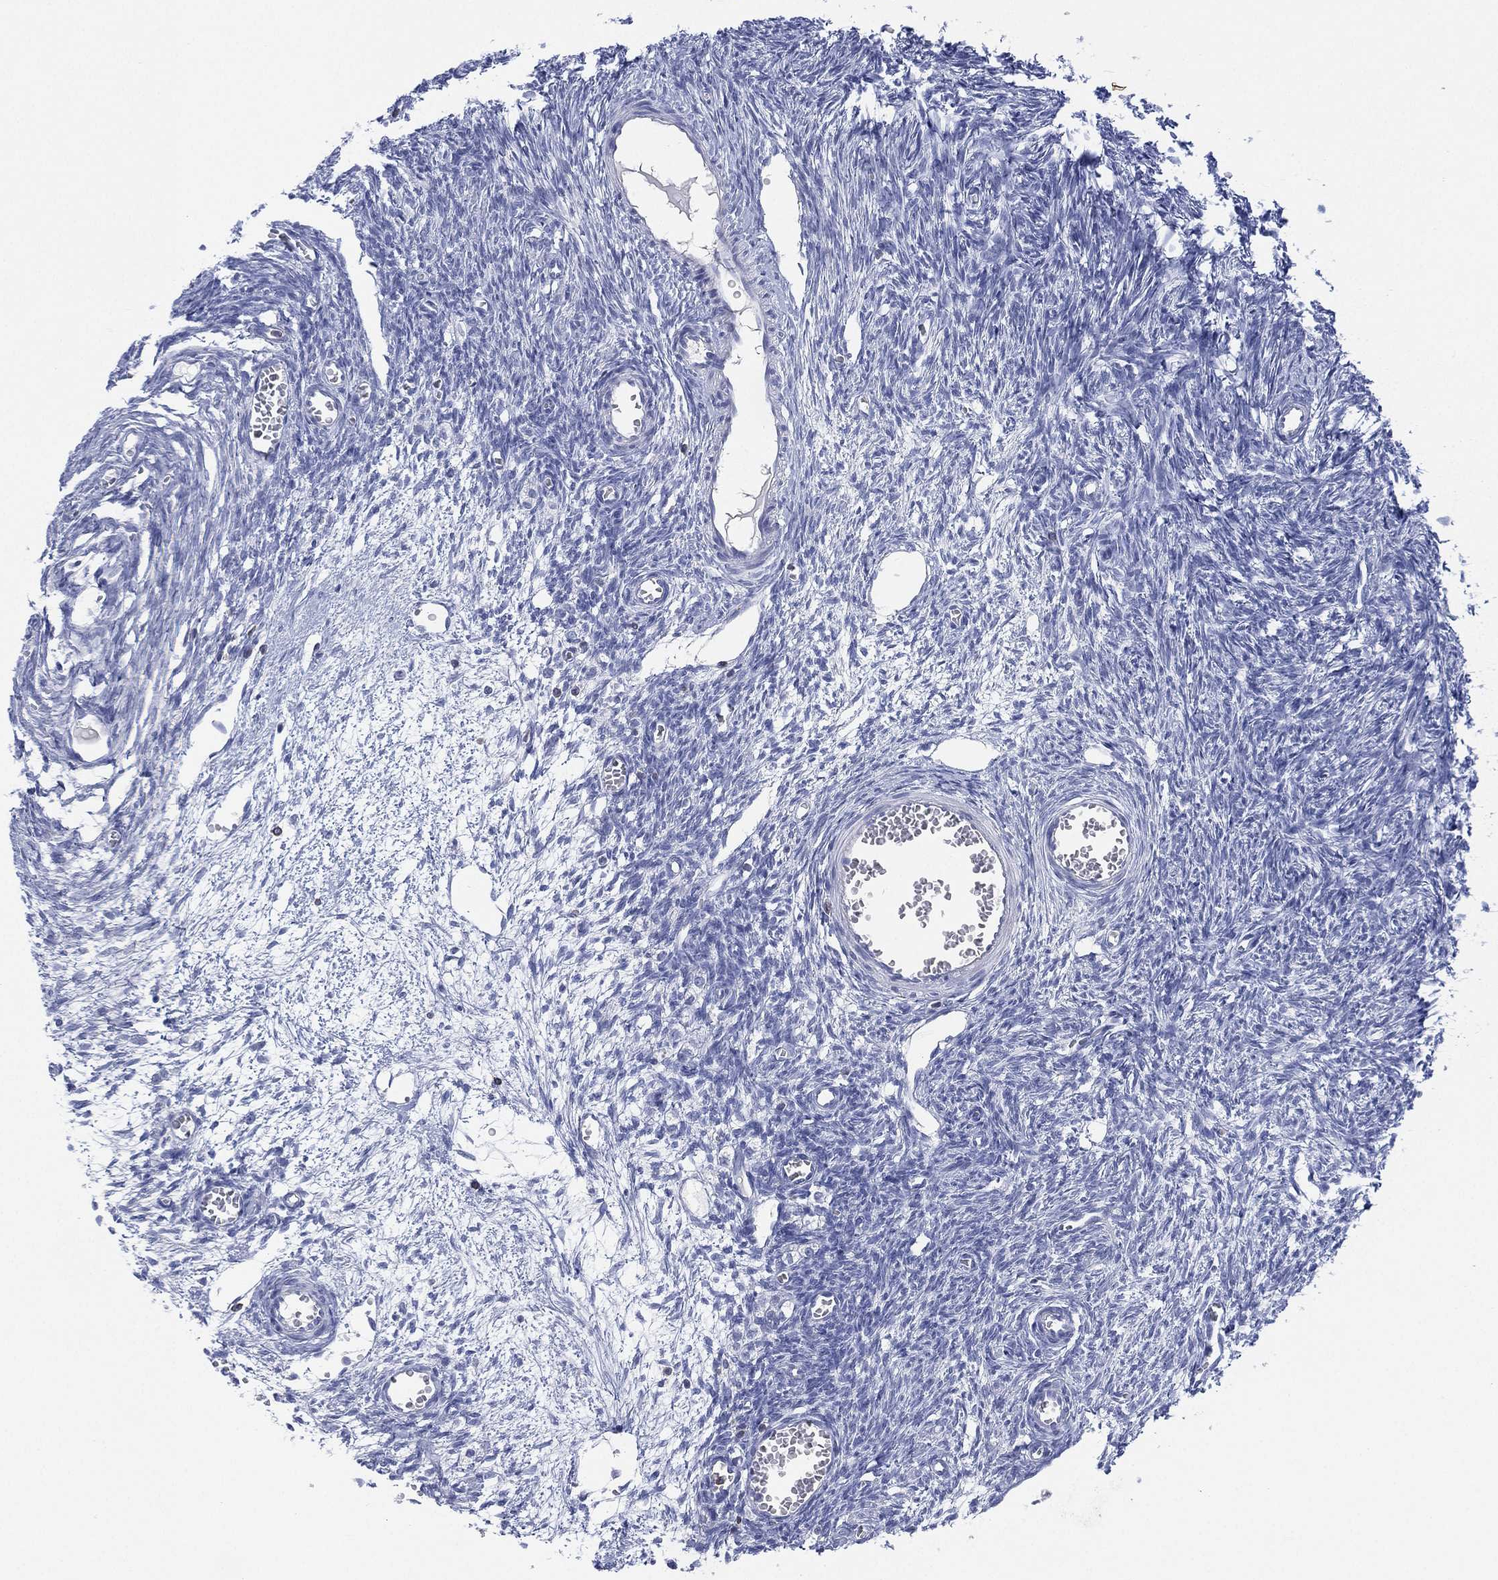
{"staining": {"intensity": "negative", "quantity": "none", "location": "none"}, "tissue": "ovary", "cell_type": "Ovarian stroma cells", "image_type": "normal", "snomed": [{"axis": "morphology", "description": "Normal tissue, NOS"}, {"axis": "topography", "description": "Ovary"}], "caption": "High magnification brightfield microscopy of normal ovary stained with DAB (3,3'-diaminobenzidine) (brown) and counterstained with hematoxylin (blue): ovarian stroma cells show no significant expression.", "gene": "SEPTIN1", "patient": {"sex": "female", "age": 27}}